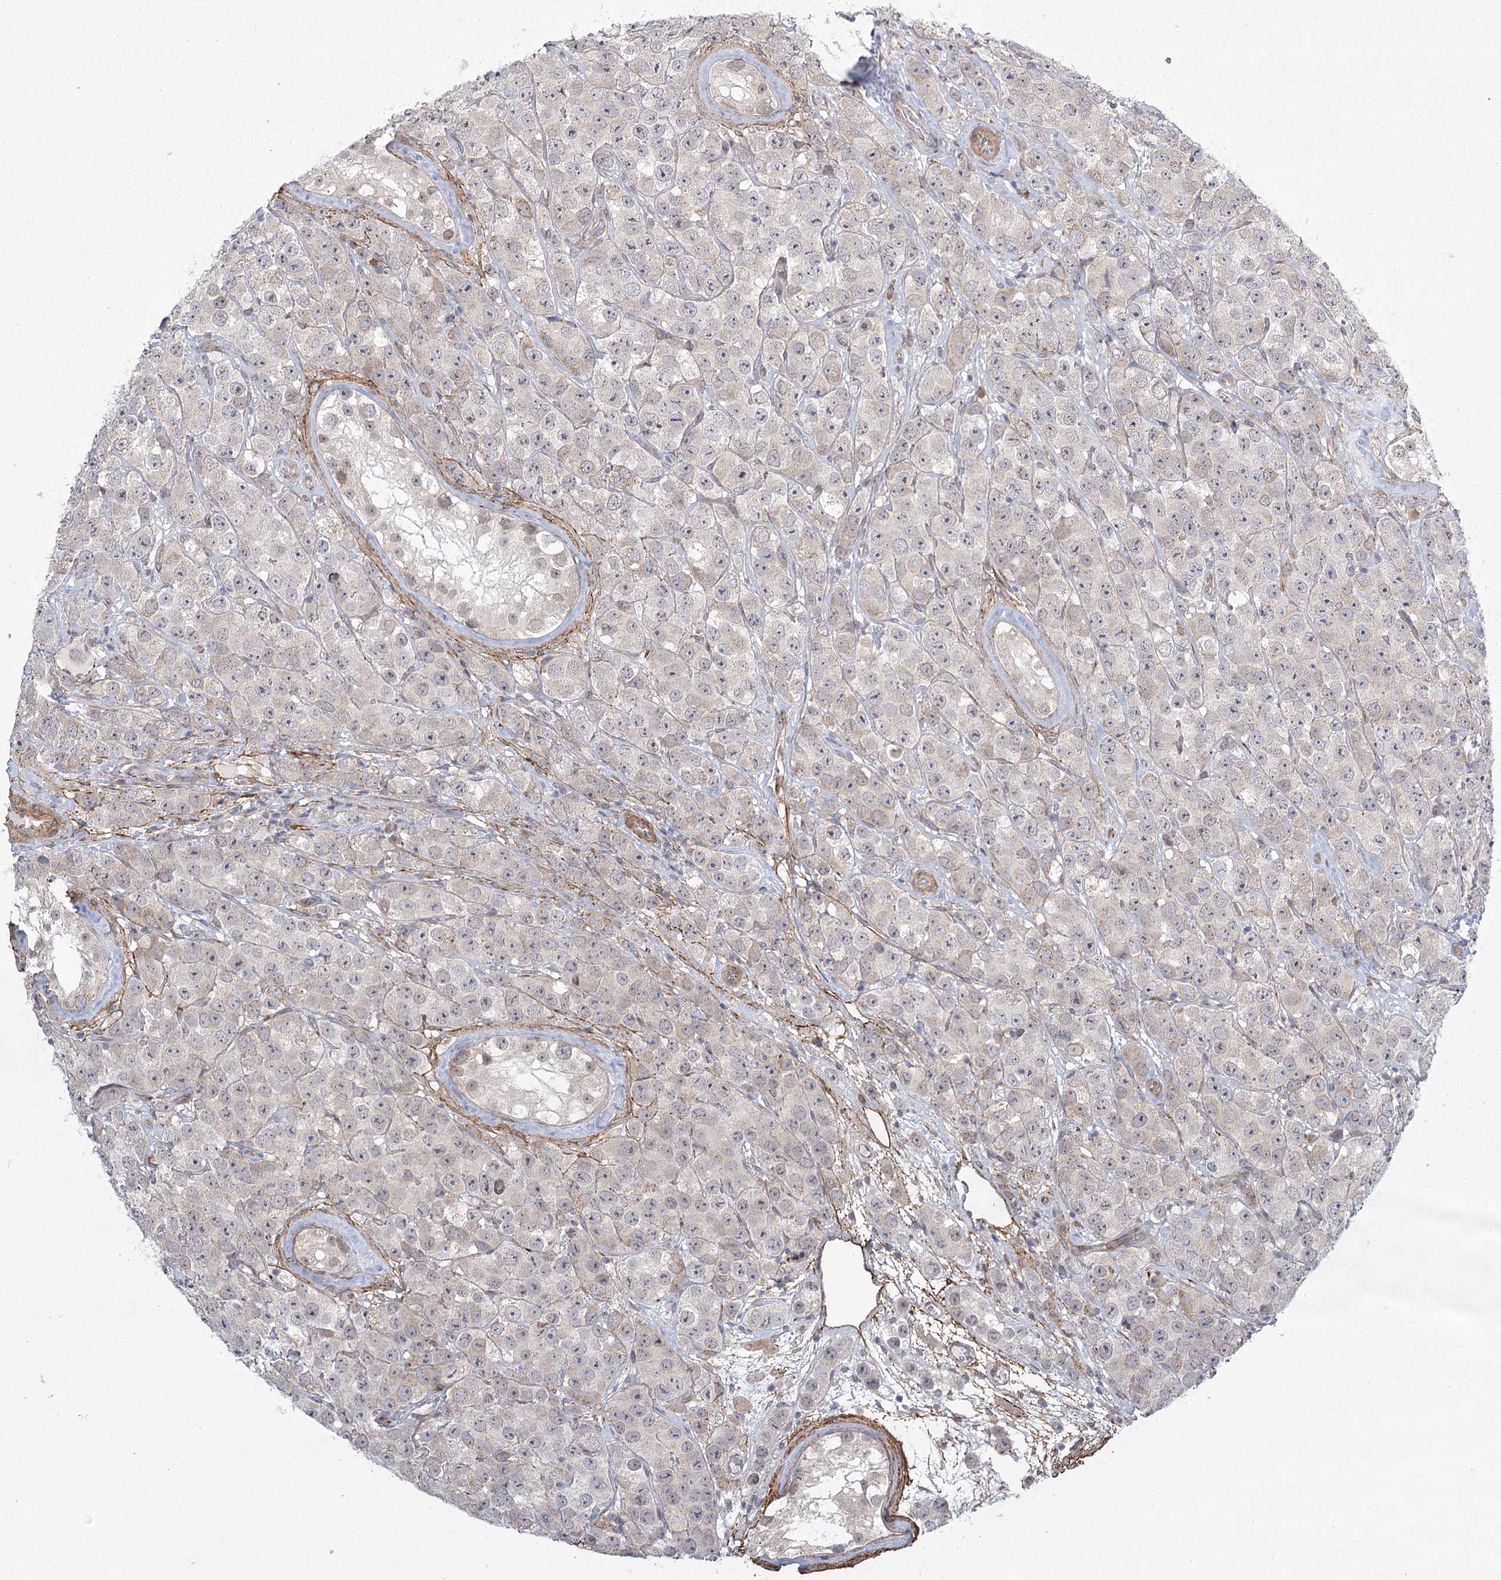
{"staining": {"intensity": "negative", "quantity": "none", "location": "none"}, "tissue": "testis cancer", "cell_type": "Tumor cells", "image_type": "cancer", "snomed": [{"axis": "morphology", "description": "Seminoma, NOS"}, {"axis": "topography", "description": "Testis"}], "caption": "This is an immunohistochemistry (IHC) image of human testis cancer. There is no expression in tumor cells.", "gene": "MED28", "patient": {"sex": "male", "age": 28}}